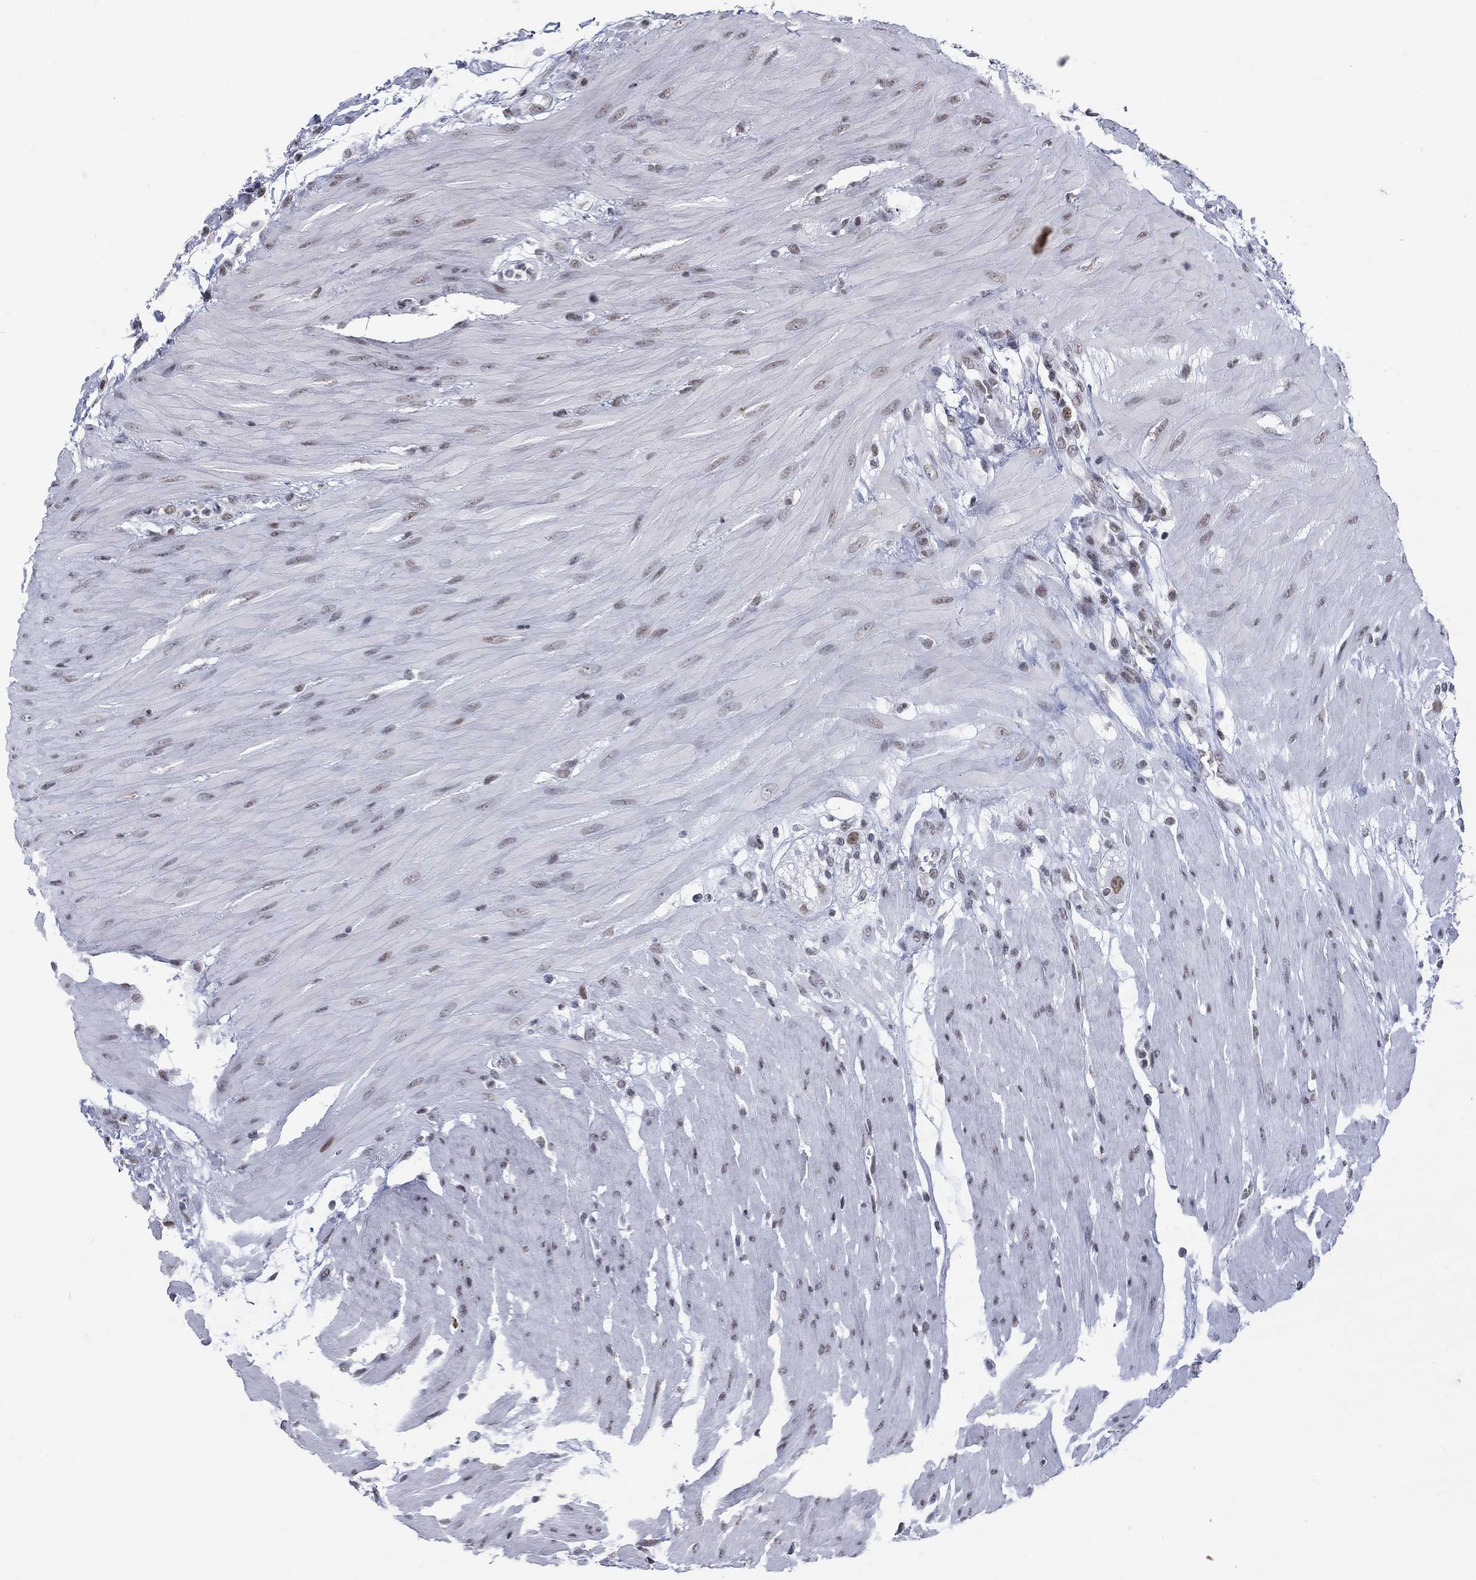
{"staining": {"intensity": "negative", "quantity": "none", "location": "none"}, "tissue": "colon", "cell_type": "Endothelial cells", "image_type": "normal", "snomed": [{"axis": "morphology", "description": "Normal tissue, NOS"}, {"axis": "morphology", "description": "Adenocarcinoma, NOS"}, {"axis": "topography", "description": "Colon"}], "caption": "Immunohistochemistry (IHC) of normal human colon displays no expression in endothelial cells.", "gene": "NPAS3", "patient": {"sex": "male", "age": 65}}